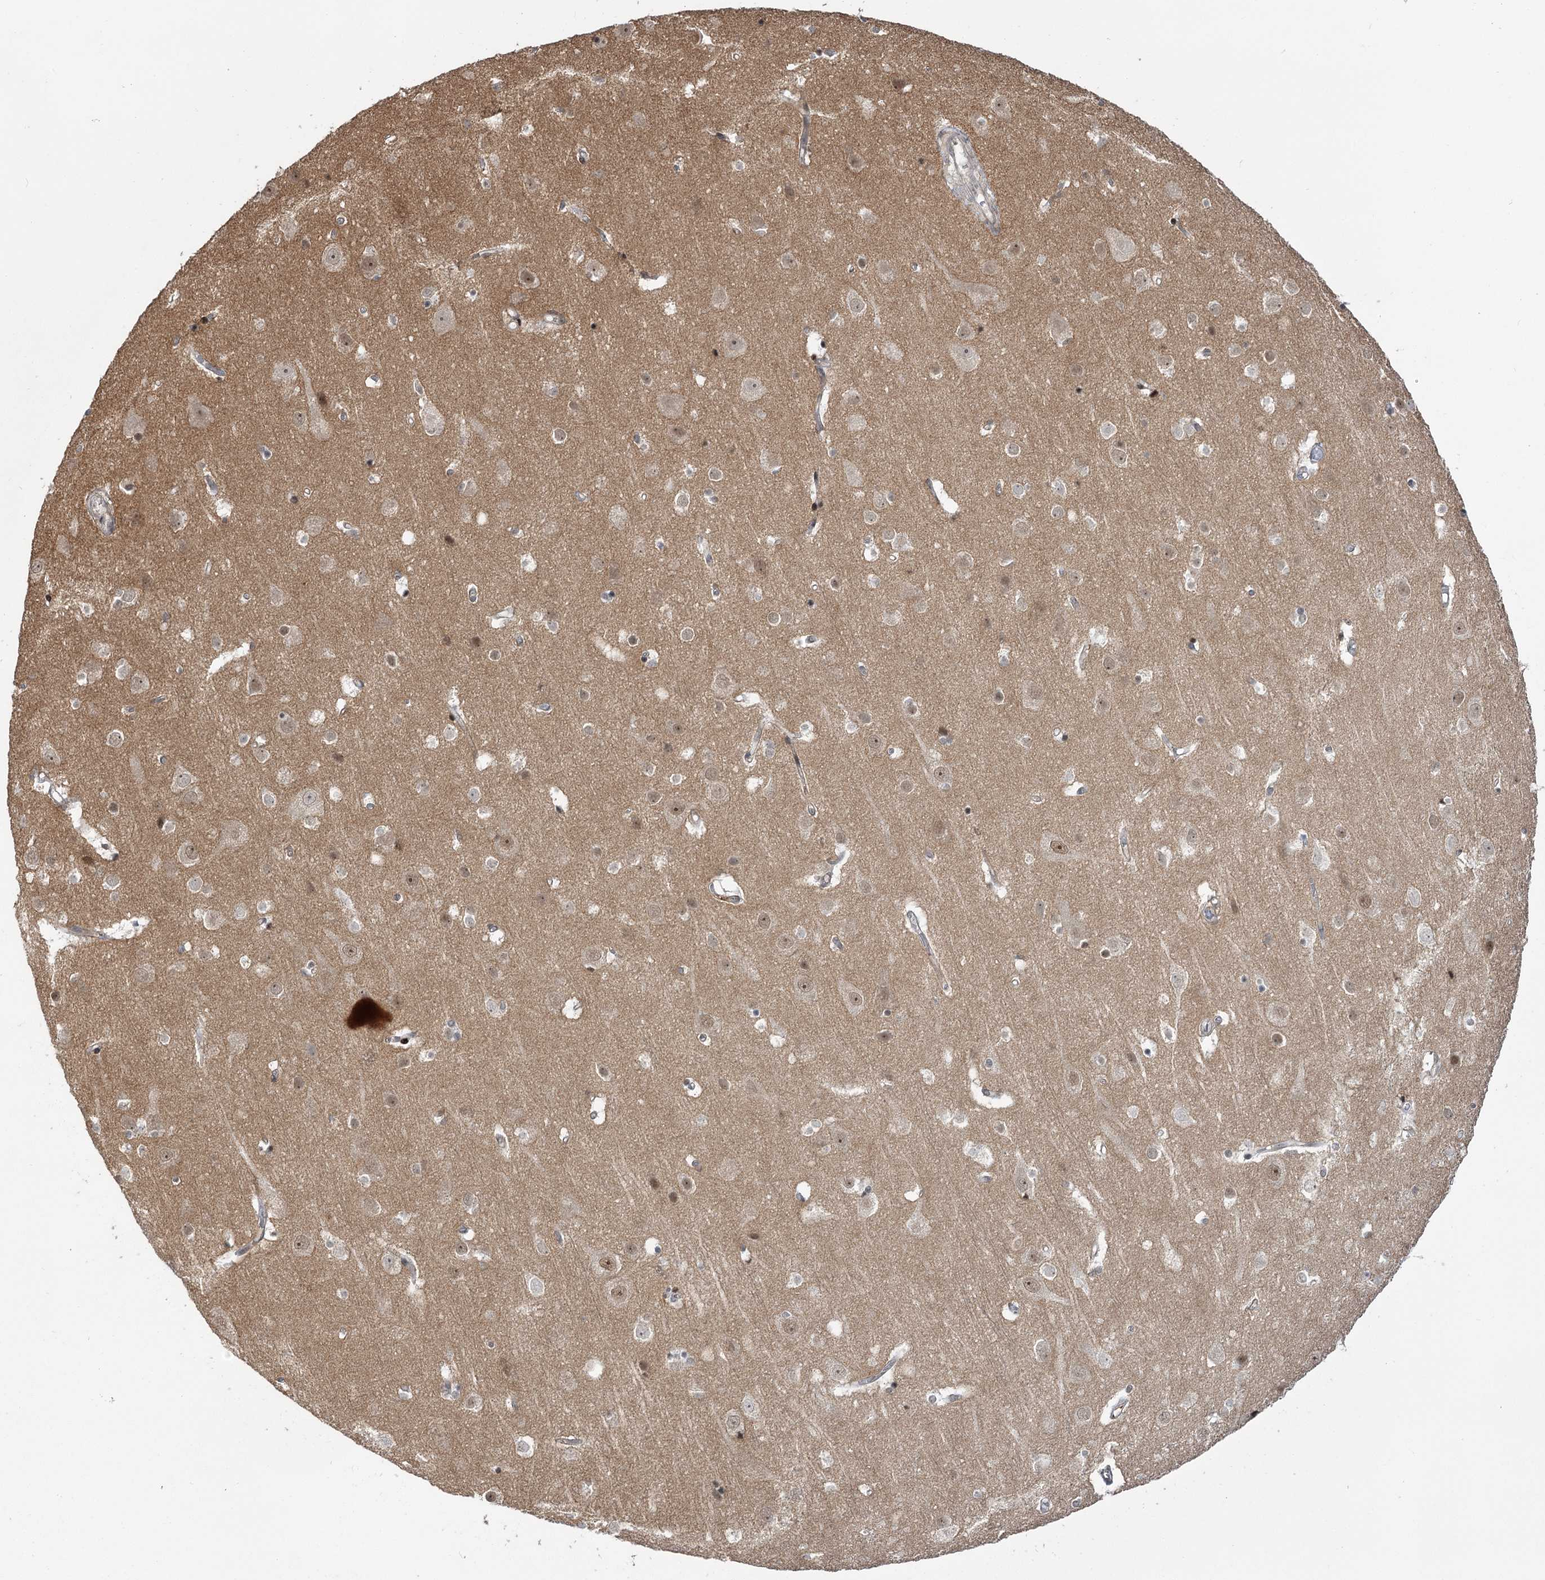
{"staining": {"intensity": "weak", "quantity": ">75%", "location": "nuclear"}, "tissue": "cerebral cortex", "cell_type": "Endothelial cells", "image_type": "normal", "snomed": [{"axis": "morphology", "description": "Normal tissue, NOS"}, {"axis": "topography", "description": "Cerebral cortex"}], "caption": "A micrograph showing weak nuclear positivity in about >75% of endothelial cells in normal cerebral cortex, as visualized by brown immunohistochemical staining.", "gene": "HELQ", "patient": {"sex": "male", "age": 54}}